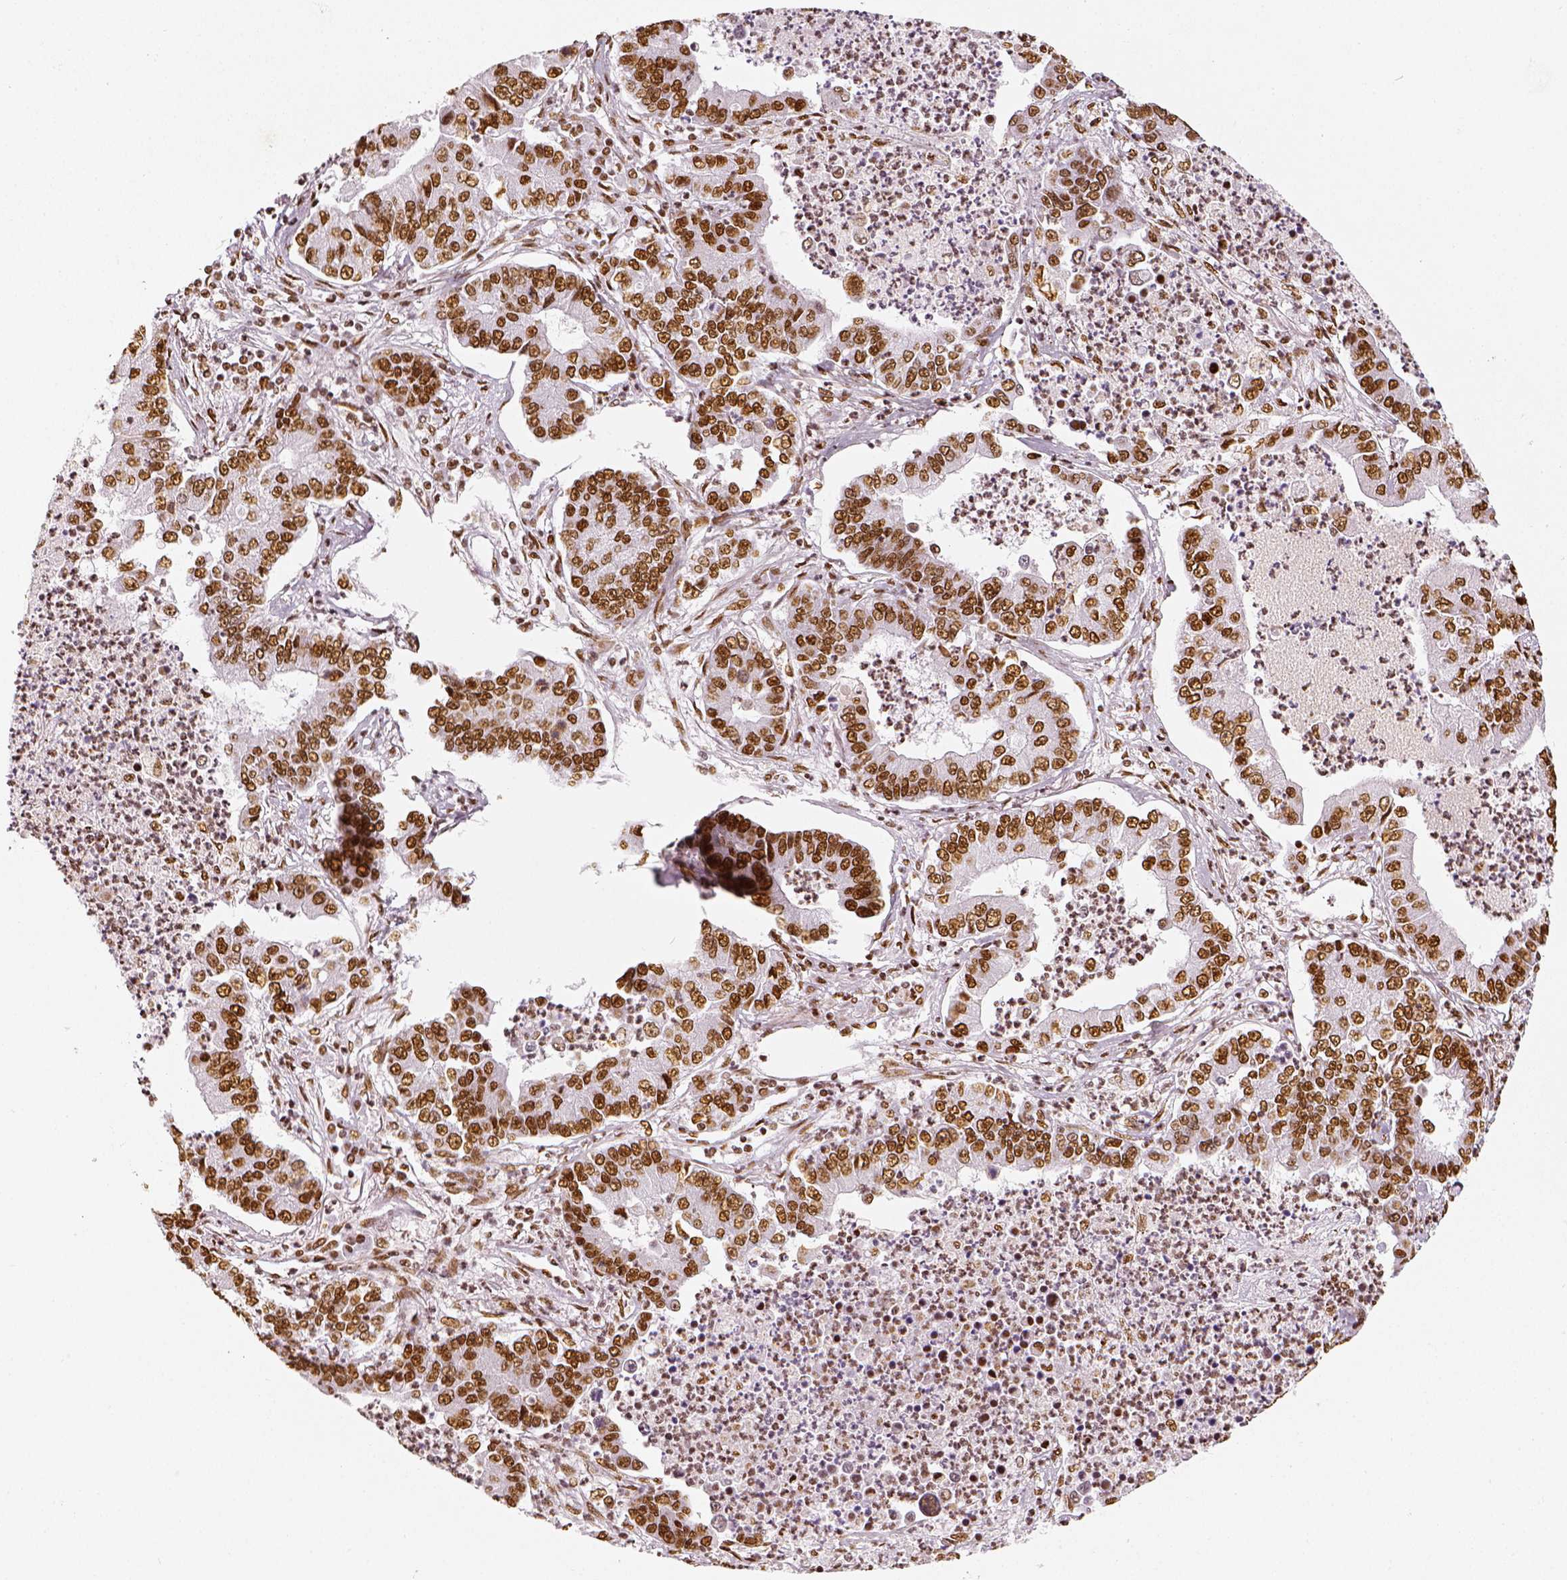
{"staining": {"intensity": "moderate", "quantity": ">75%", "location": "nuclear"}, "tissue": "lung cancer", "cell_type": "Tumor cells", "image_type": "cancer", "snomed": [{"axis": "morphology", "description": "Adenocarcinoma, NOS"}, {"axis": "topography", "description": "Lung"}], "caption": "Immunohistochemical staining of adenocarcinoma (lung) shows moderate nuclear protein staining in approximately >75% of tumor cells.", "gene": "KDM5B", "patient": {"sex": "female", "age": 57}}